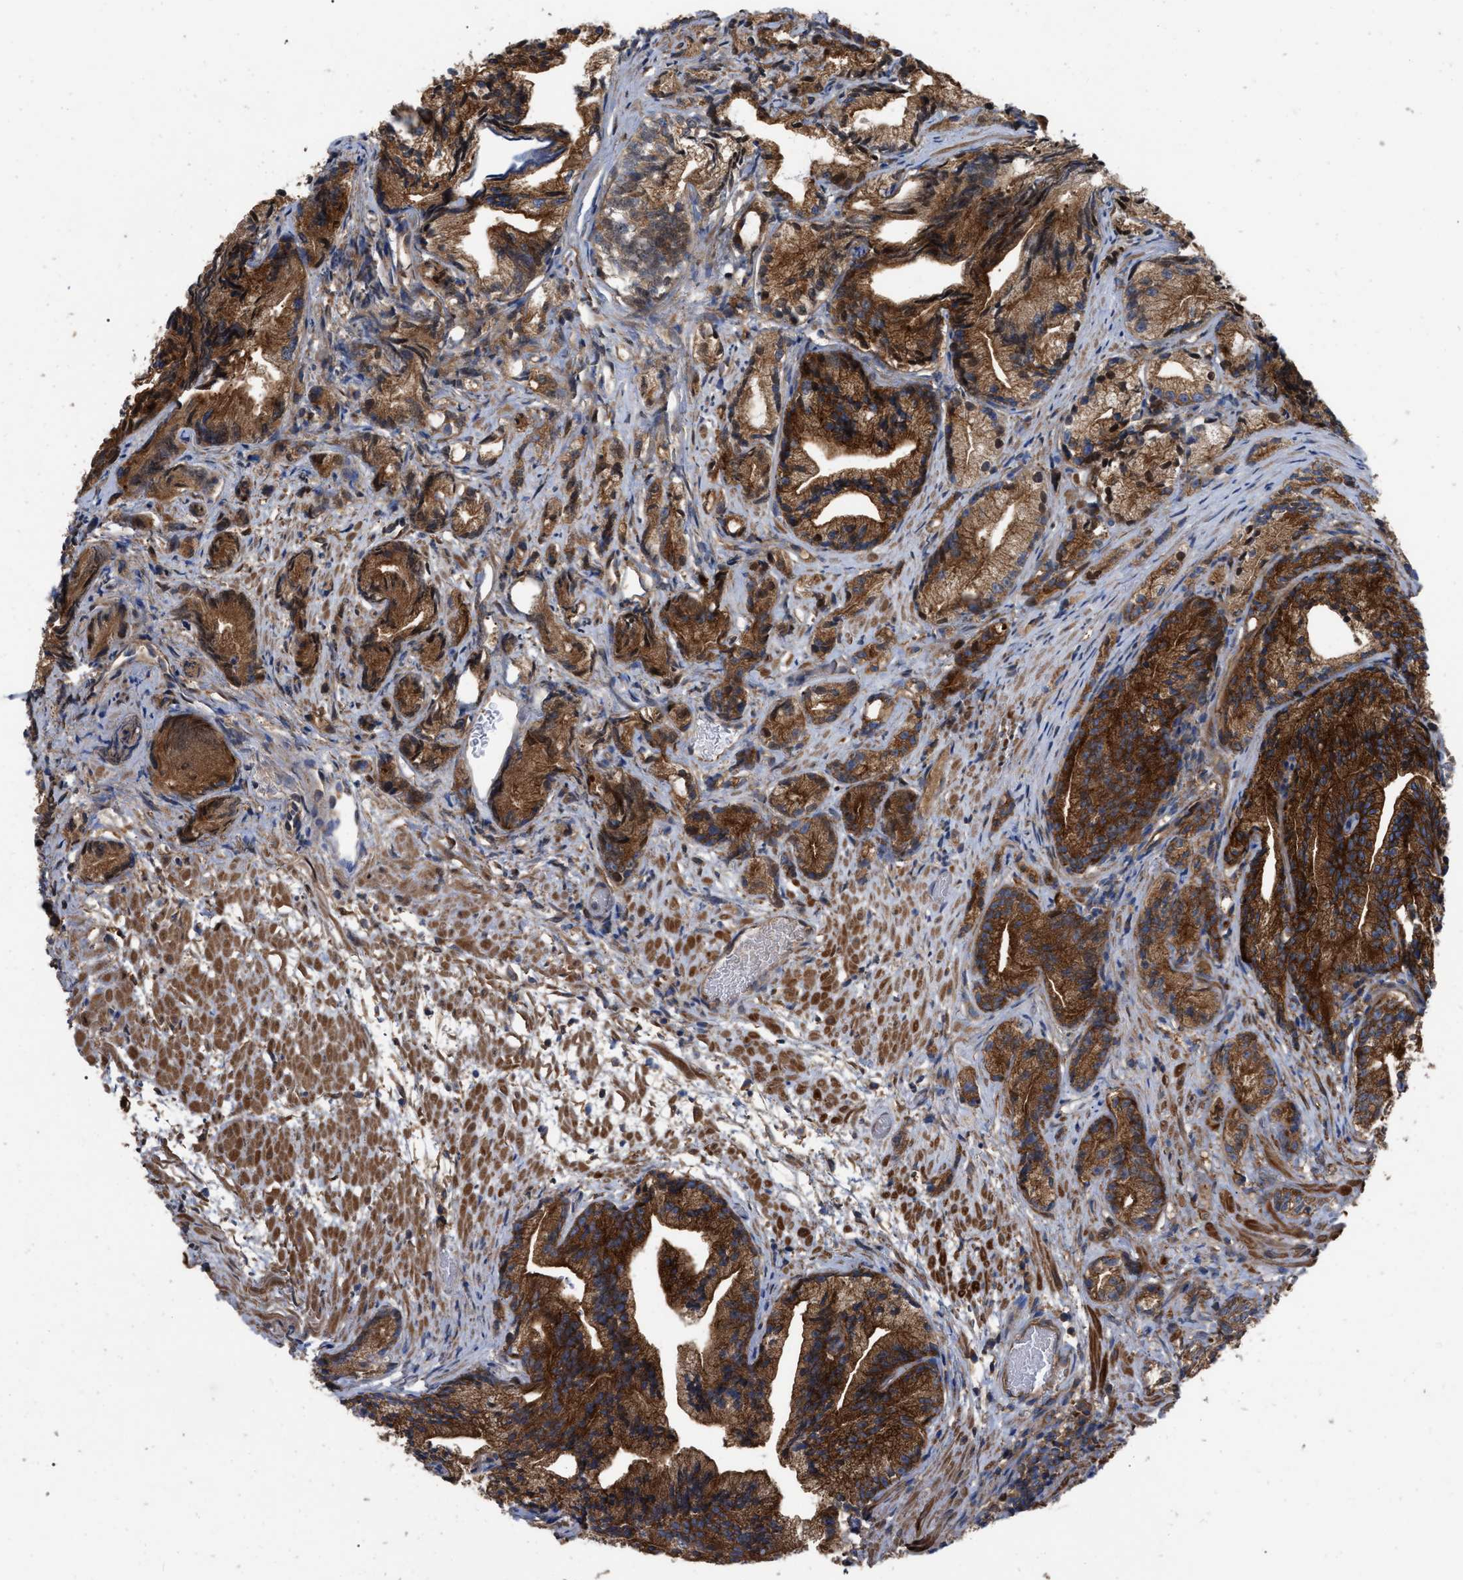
{"staining": {"intensity": "strong", "quantity": ">75%", "location": "cytoplasmic/membranous"}, "tissue": "prostate cancer", "cell_type": "Tumor cells", "image_type": "cancer", "snomed": [{"axis": "morphology", "description": "Adenocarcinoma, Low grade"}, {"axis": "topography", "description": "Prostate"}], "caption": "Tumor cells show high levels of strong cytoplasmic/membranous staining in approximately >75% of cells in human prostate low-grade adenocarcinoma.", "gene": "RABEP1", "patient": {"sex": "male", "age": 89}}